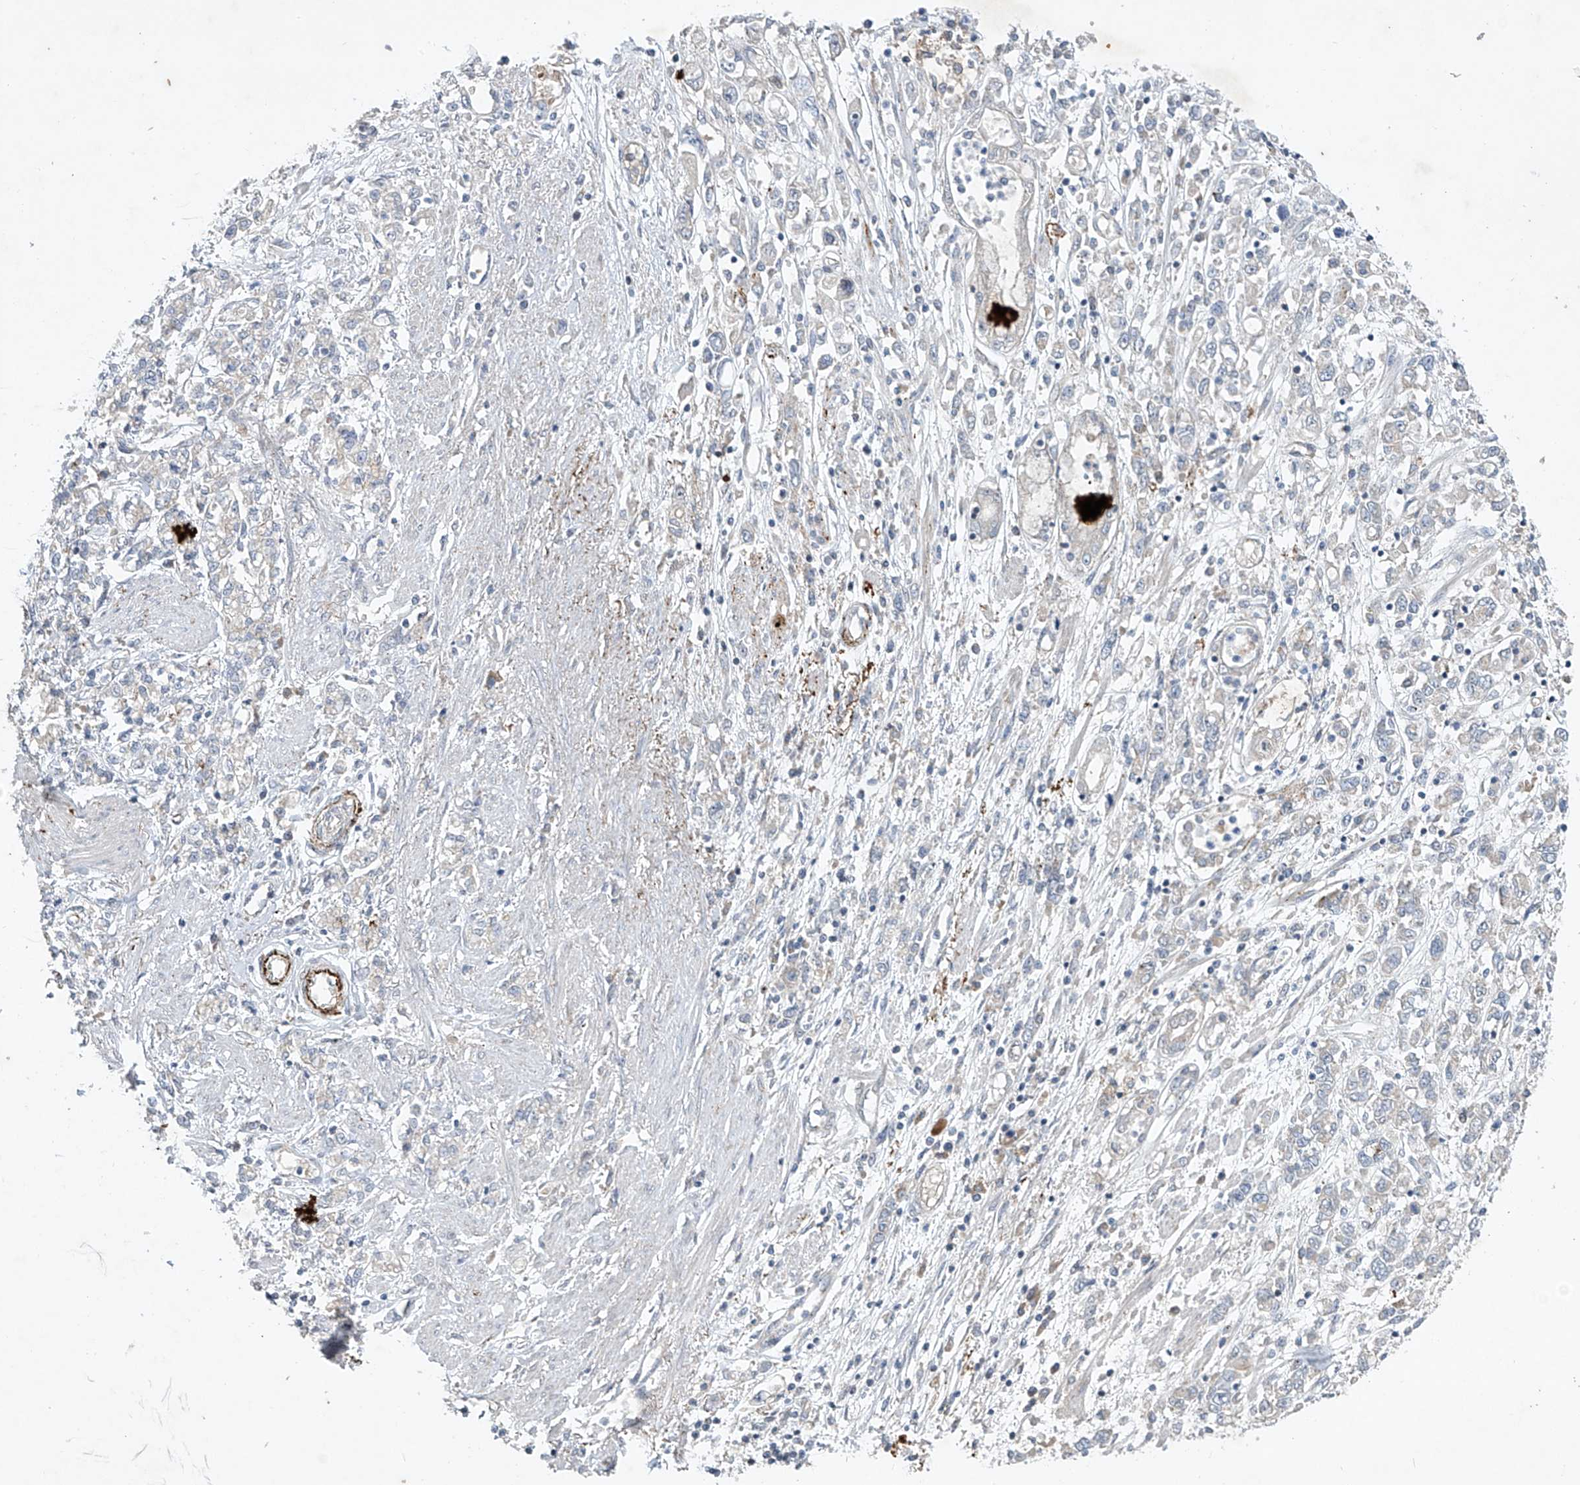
{"staining": {"intensity": "negative", "quantity": "none", "location": "none"}, "tissue": "stomach cancer", "cell_type": "Tumor cells", "image_type": "cancer", "snomed": [{"axis": "morphology", "description": "Adenocarcinoma, NOS"}, {"axis": "topography", "description": "Stomach"}], "caption": "An image of human stomach adenocarcinoma is negative for staining in tumor cells.", "gene": "TJAP1", "patient": {"sex": "female", "age": 76}}